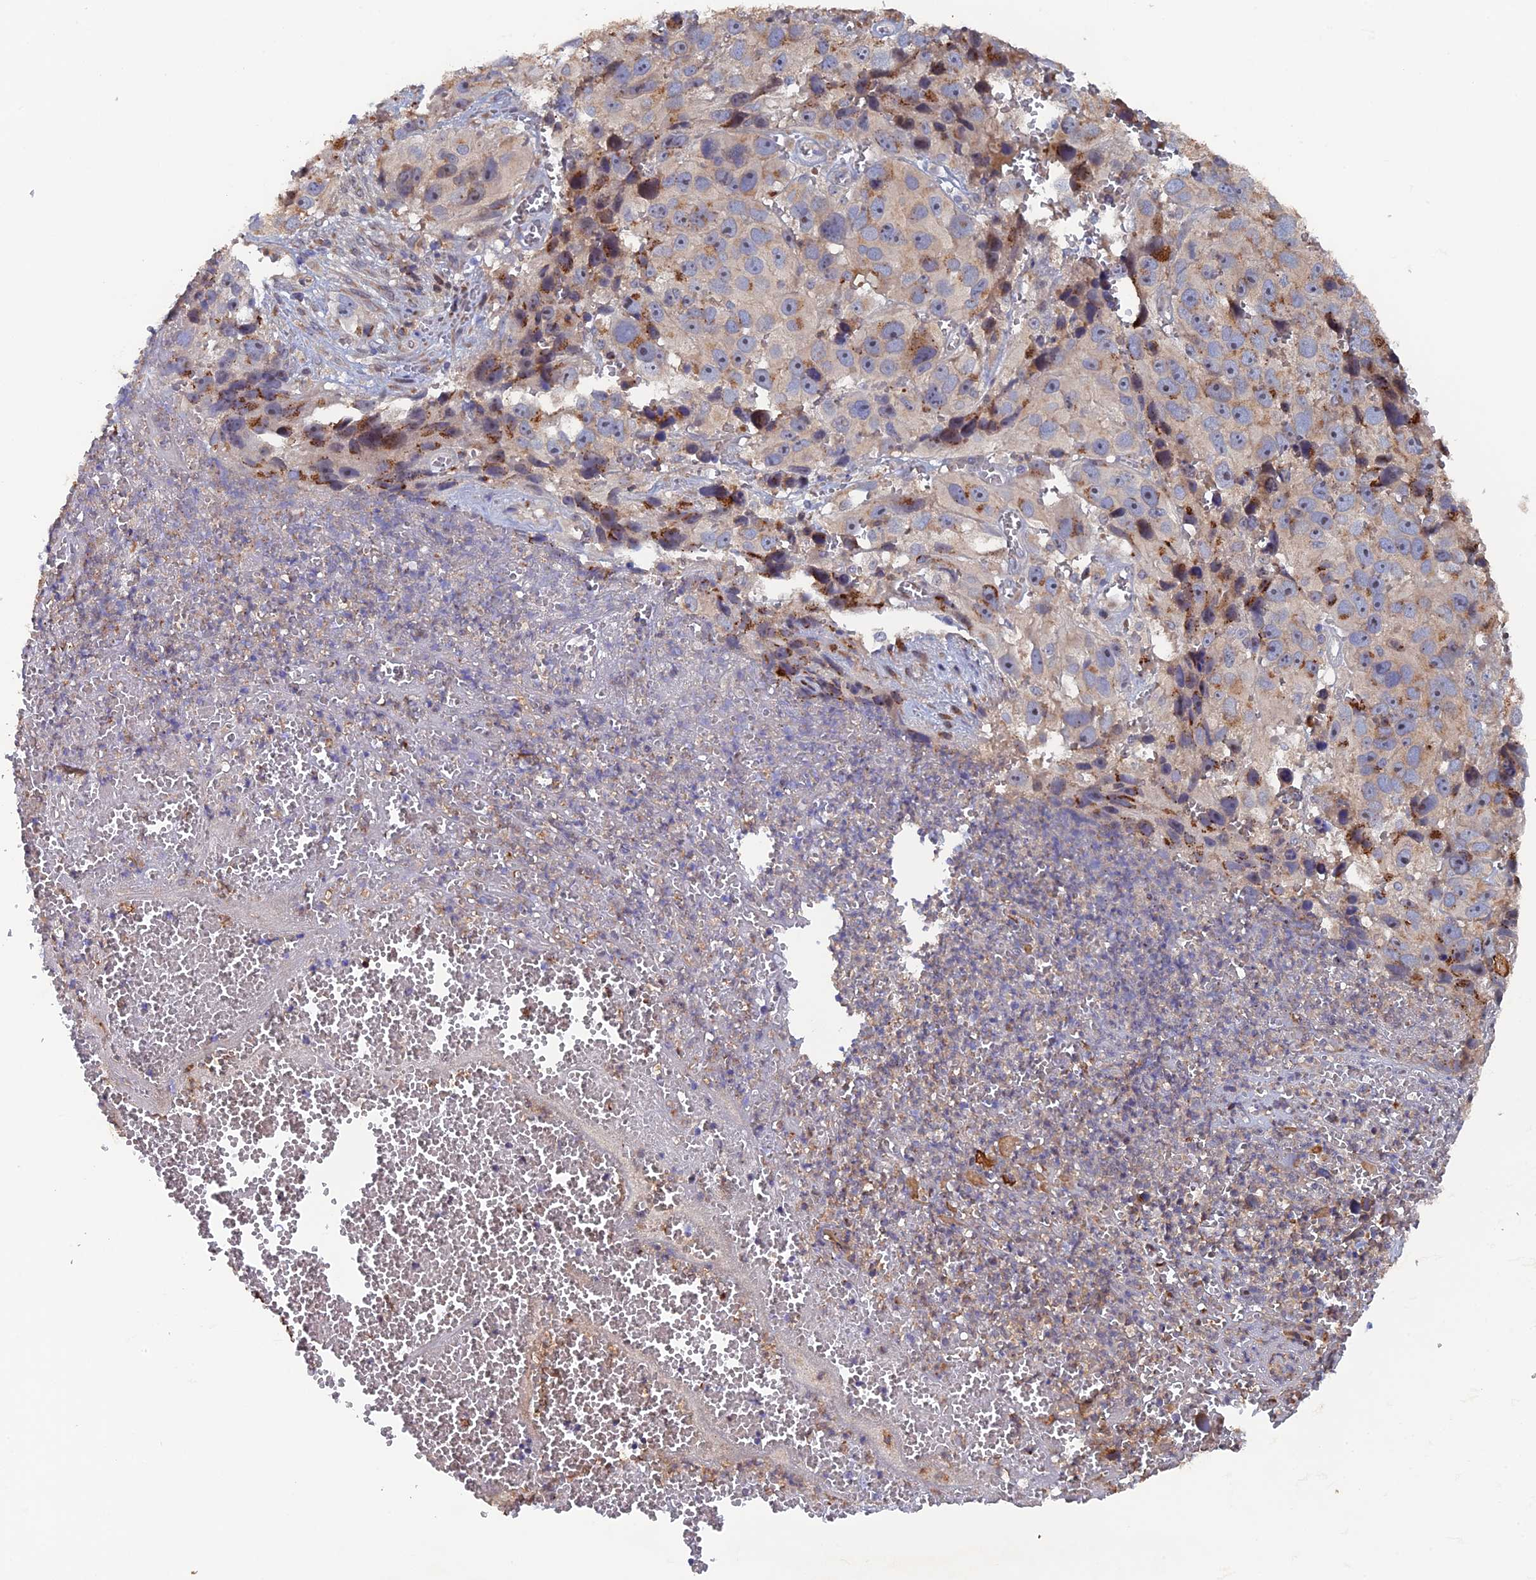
{"staining": {"intensity": "moderate", "quantity": "<25%", "location": "cytoplasmic/membranous"}, "tissue": "melanoma", "cell_type": "Tumor cells", "image_type": "cancer", "snomed": [{"axis": "morphology", "description": "Malignant melanoma, NOS"}, {"axis": "topography", "description": "Skin"}], "caption": "The image exhibits staining of melanoma, revealing moderate cytoplasmic/membranous protein expression (brown color) within tumor cells. (IHC, brightfield microscopy, high magnification).", "gene": "VPS37C", "patient": {"sex": "male", "age": 84}}